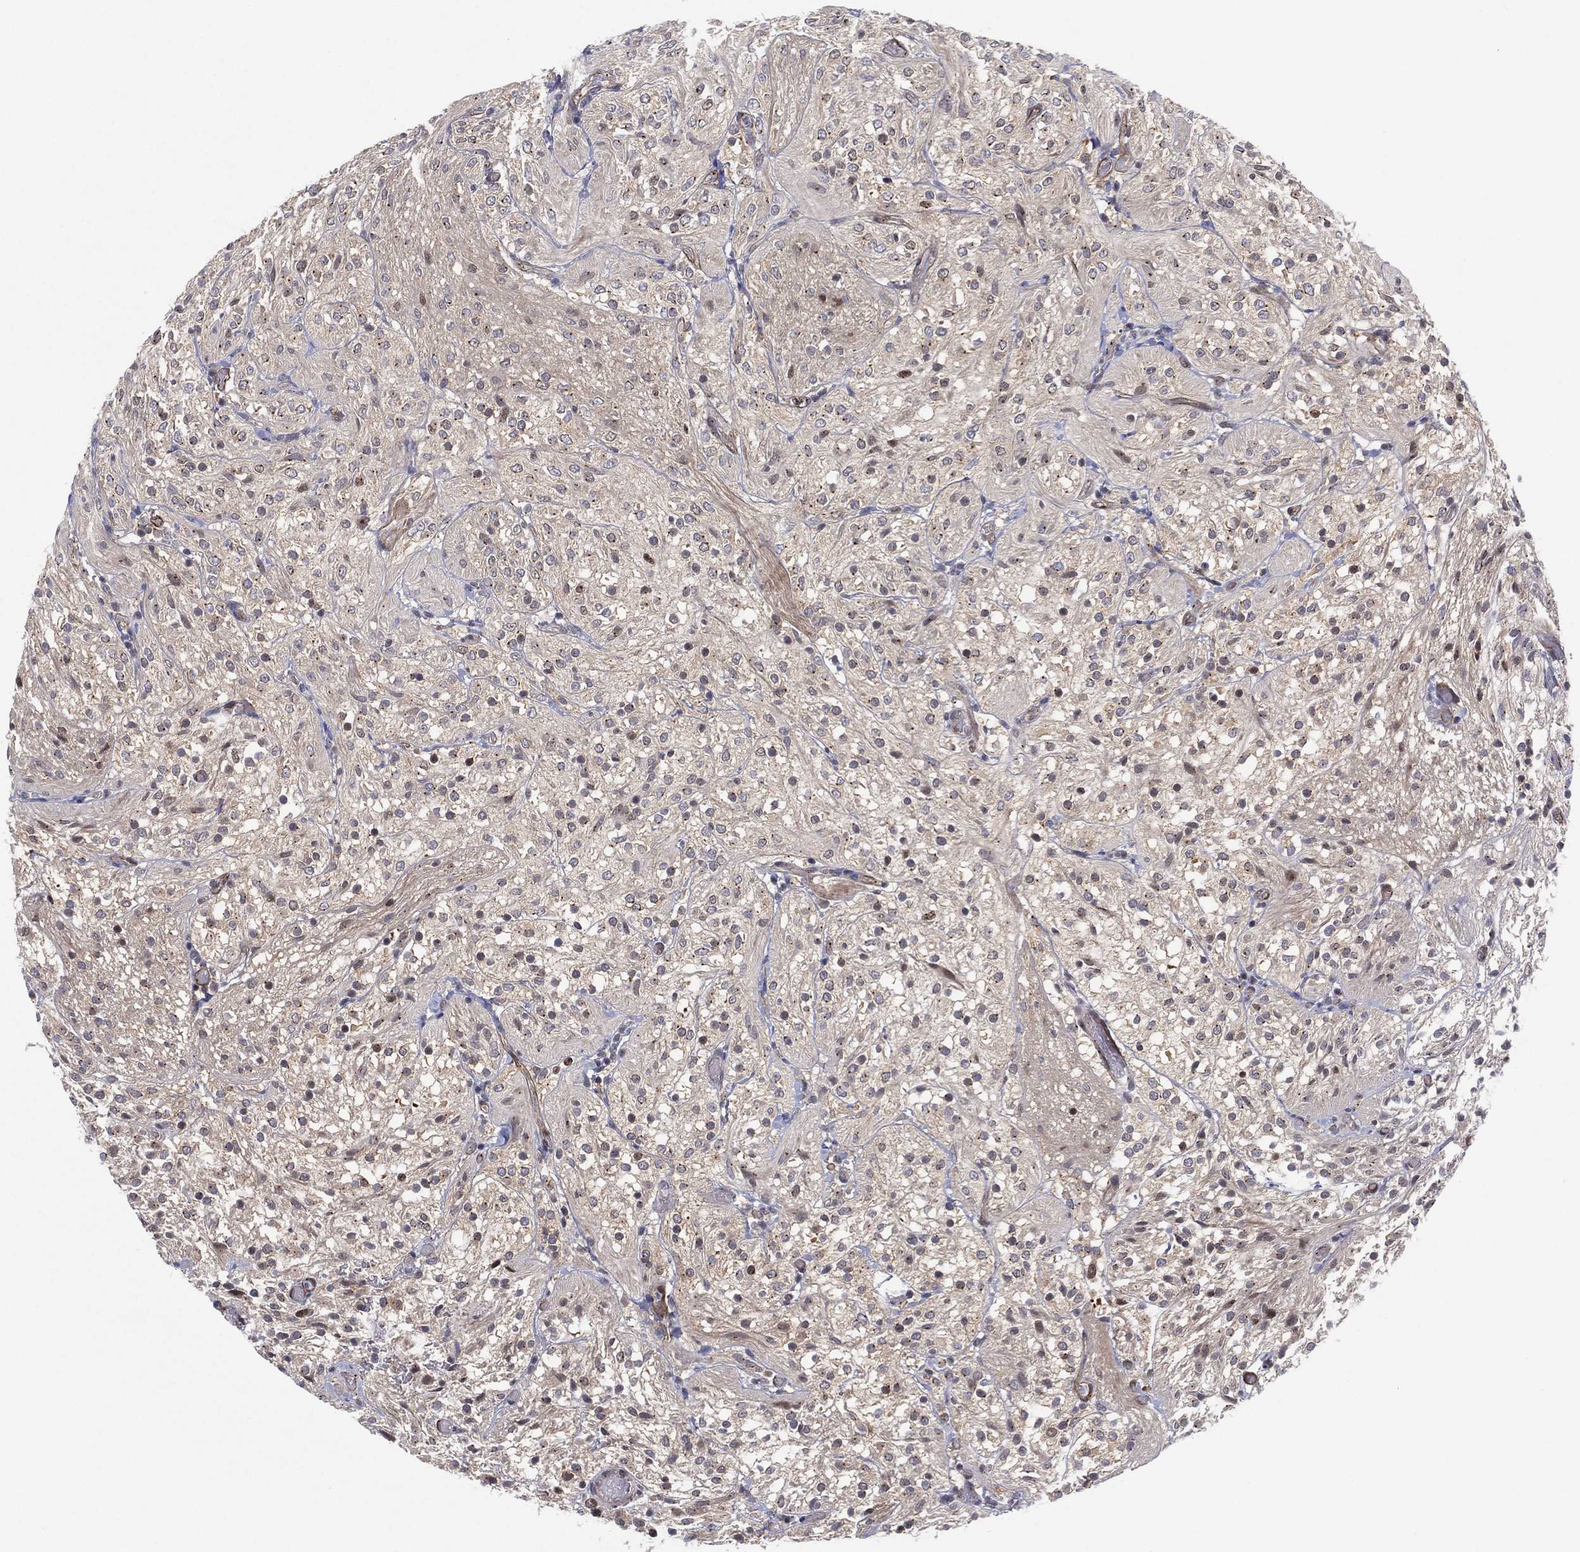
{"staining": {"intensity": "negative", "quantity": "none", "location": "none"}, "tissue": "glioma", "cell_type": "Tumor cells", "image_type": "cancer", "snomed": [{"axis": "morphology", "description": "Glioma, malignant, Low grade"}, {"axis": "topography", "description": "Brain"}], "caption": "Photomicrograph shows no protein positivity in tumor cells of low-grade glioma (malignant) tissue.", "gene": "GSE1", "patient": {"sex": "male", "age": 3}}